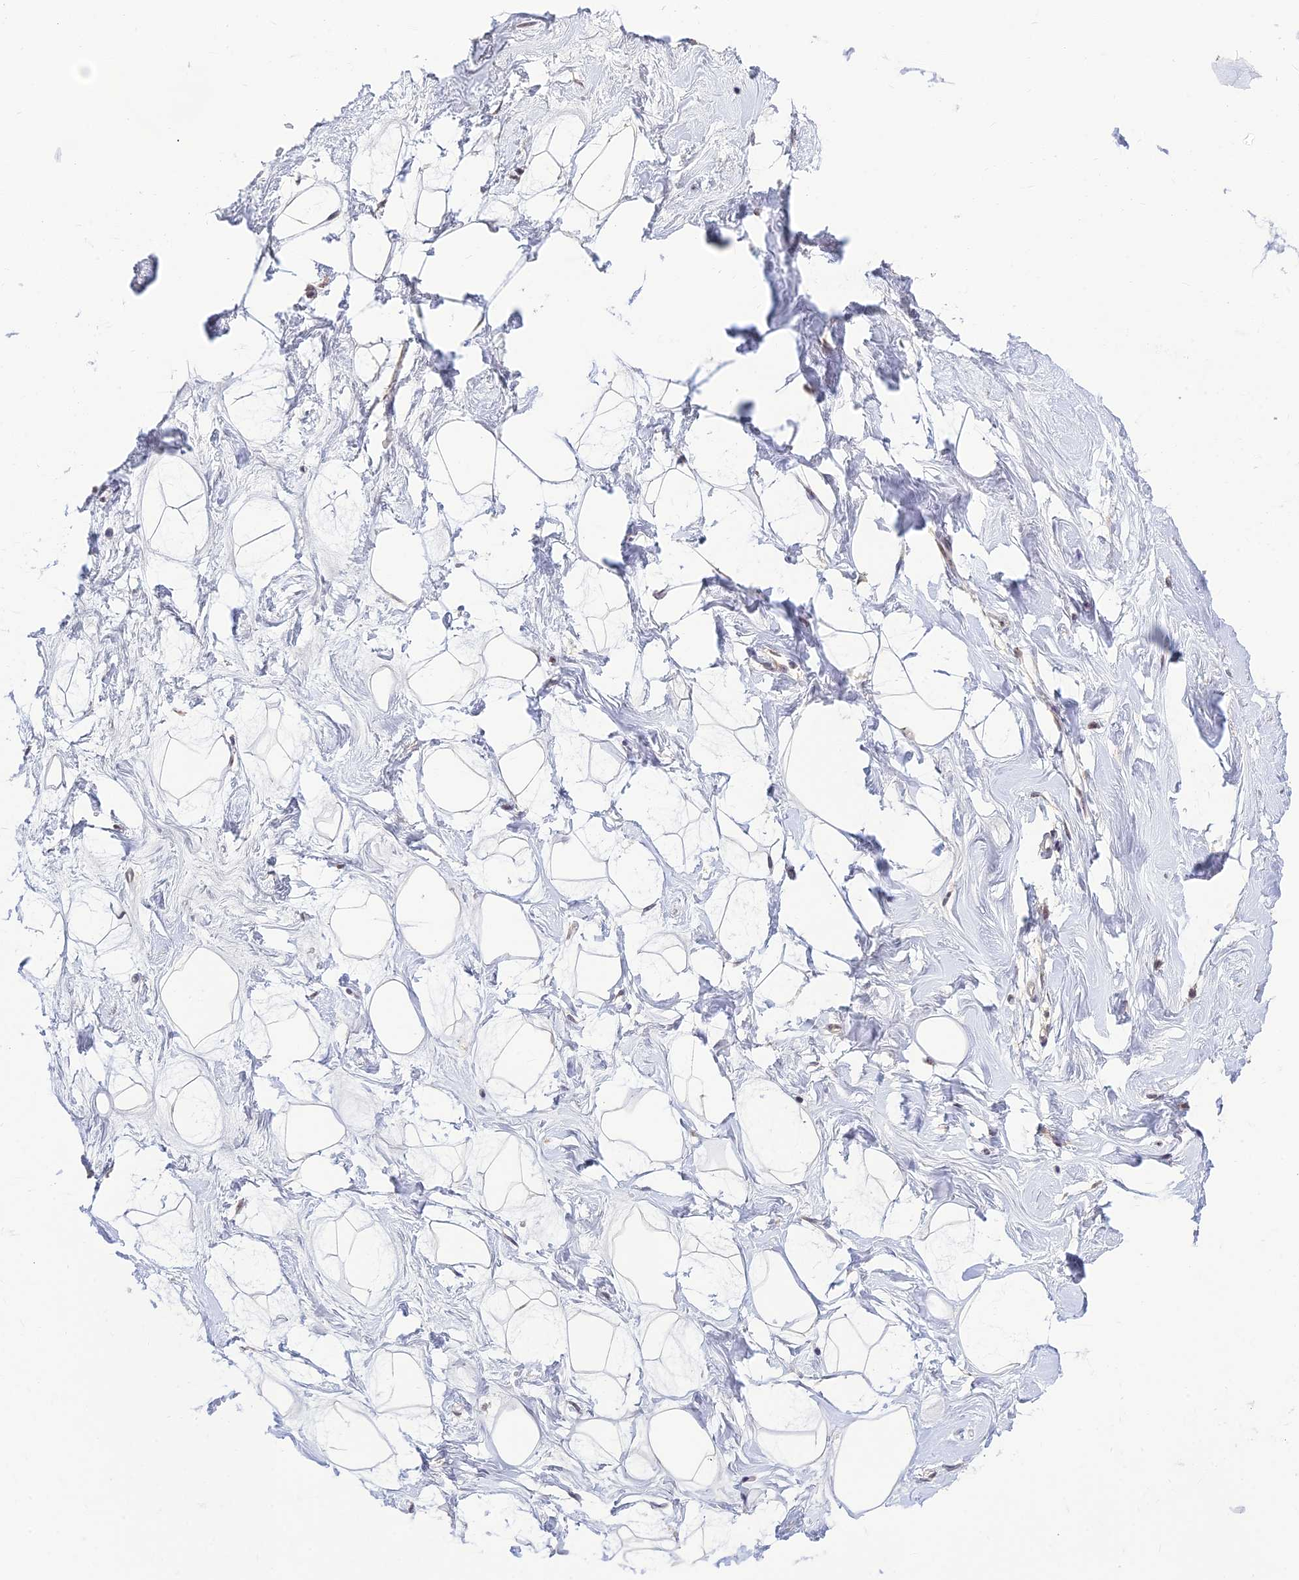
{"staining": {"intensity": "negative", "quantity": "none", "location": "none"}, "tissue": "breast", "cell_type": "Adipocytes", "image_type": "normal", "snomed": [{"axis": "morphology", "description": "Normal tissue, NOS"}, {"axis": "morphology", "description": "Adenoma, NOS"}, {"axis": "topography", "description": "Breast"}], "caption": "Image shows no protein staining in adipocytes of benign breast.", "gene": "POLR1G", "patient": {"sex": "female", "age": 23}}